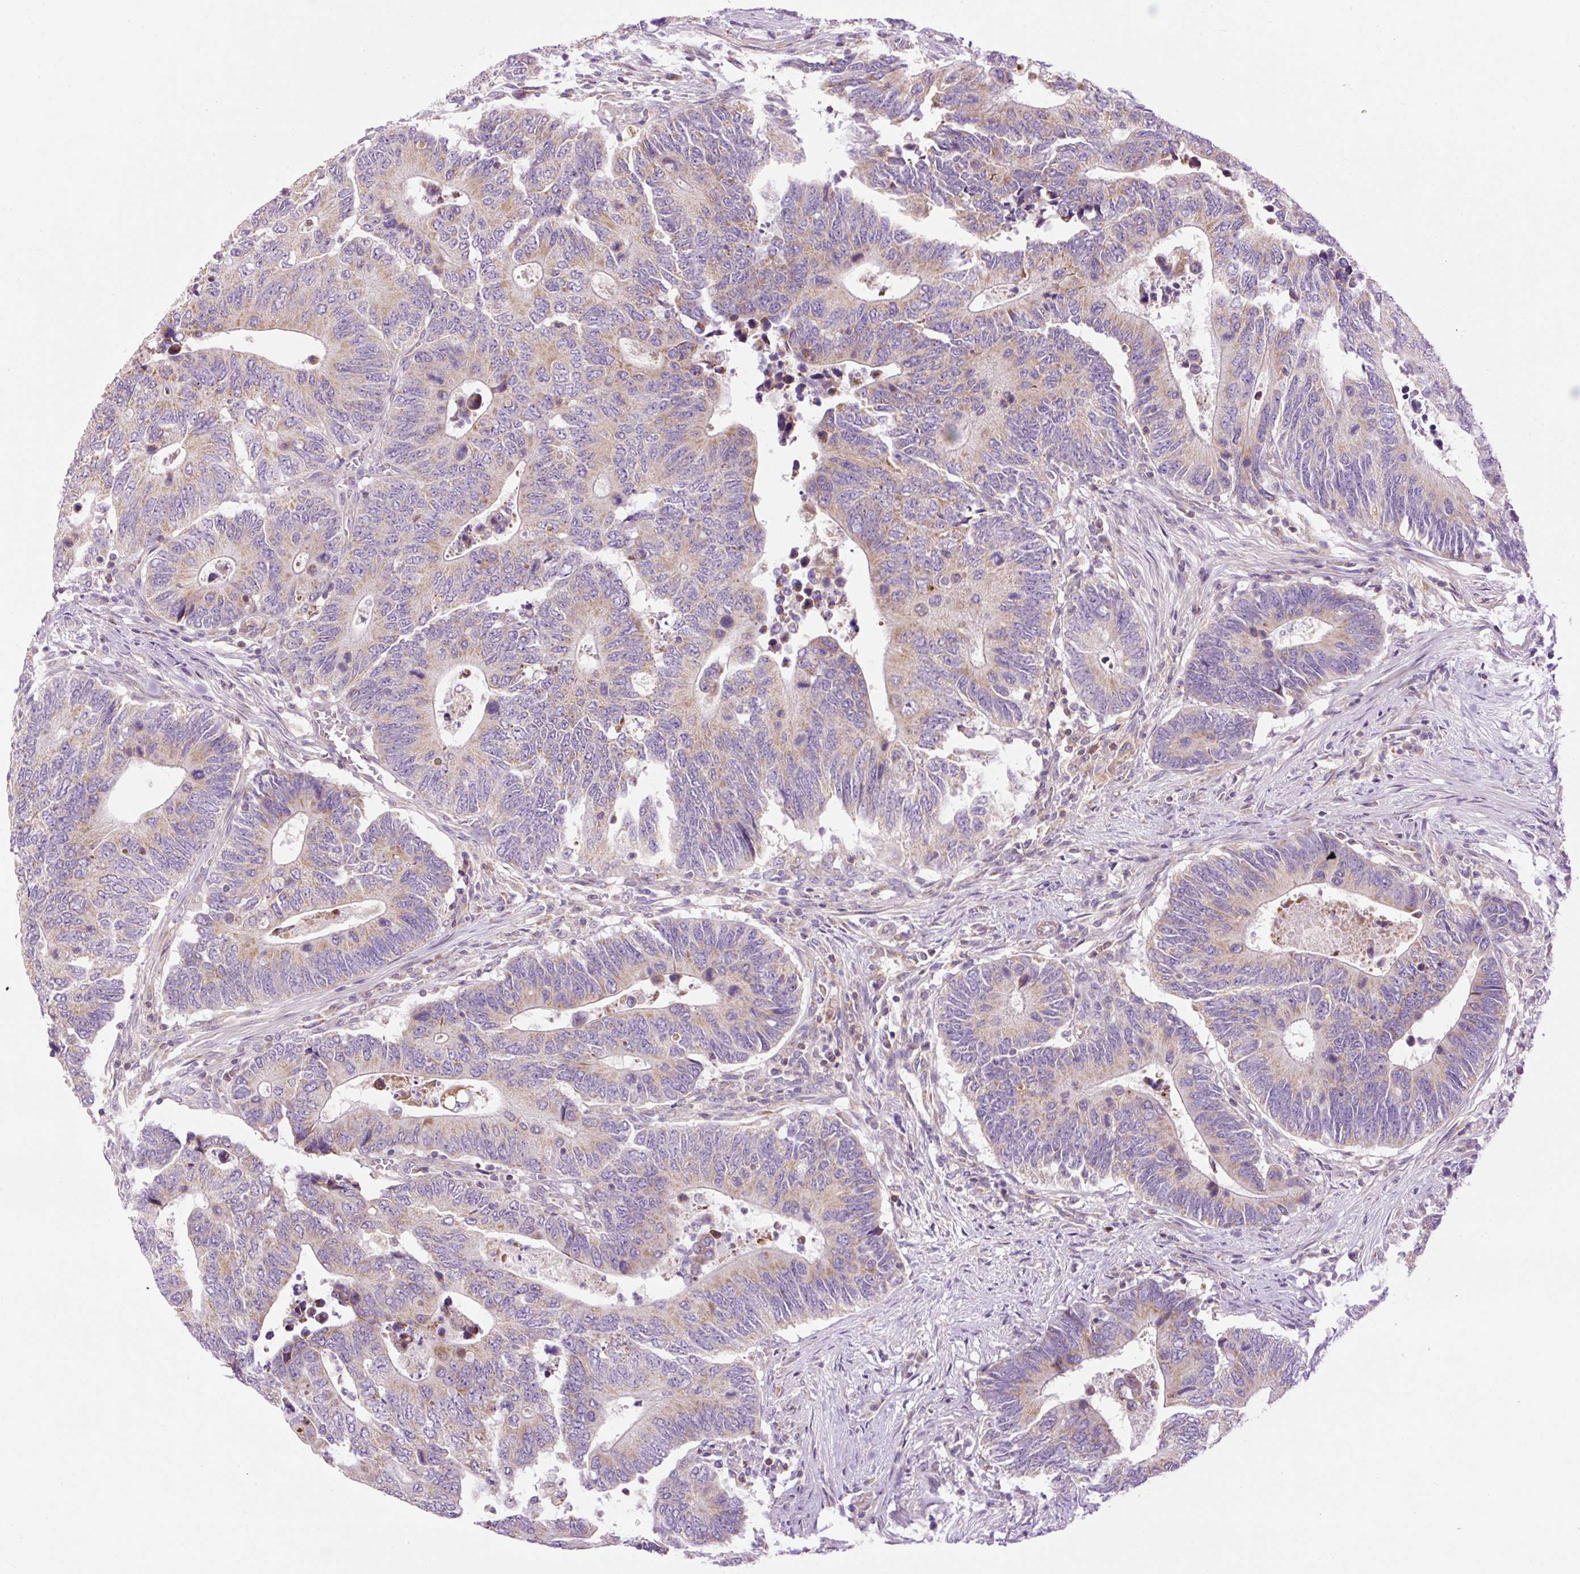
{"staining": {"intensity": "weak", "quantity": ">75%", "location": "cytoplasmic/membranous"}, "tissue": "colorectal cancer", "cell_type": "Tumor cells", "image_type": "cancer", "snomed": [{"axis": "morphology", "description": "Adenocarcinoma, NOS"}, {"axis": "topography", "description": "Colon"}], "caption": "This is an image of immunohistochemistry (IHC) staining of colorectal cancer, which shows weak positivity in the cytoplasmic/membranous of tumor cells.", "gene": "CD83", "patient": {"sex": "male", "age": 87}}